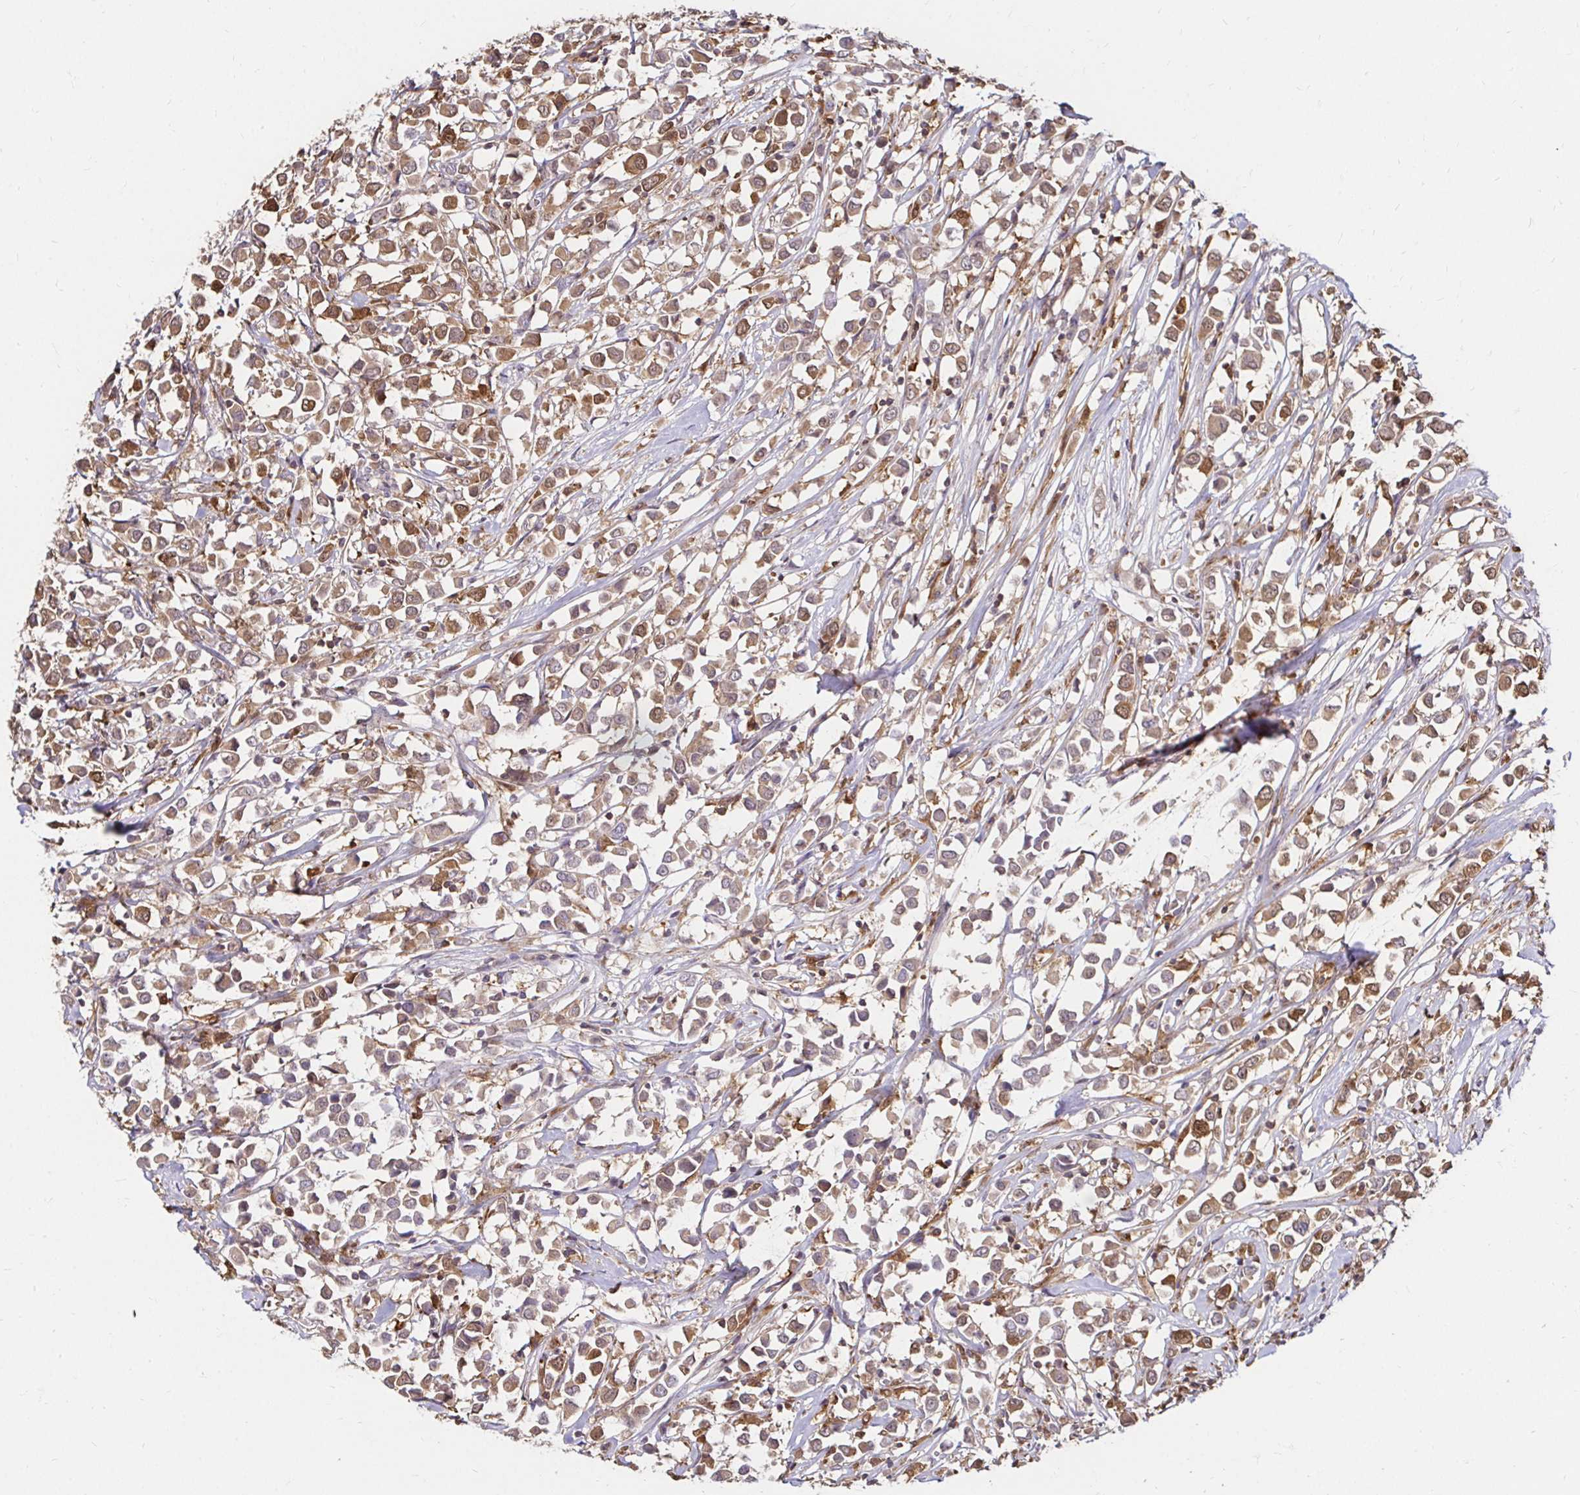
{"staining": {"intensity": "moderate", "quantity": ">75%", "location": "cytoplasmic/membranous"}, "tissue": "breast cancer", "cell_type": "Tumor cells", "image_type": "cancer", "snomed": [{"axis": "morphology", "description": "Duct carcinoma"}, {"axis": "topography", "description": "Breast"}], "caption": "Human breast cancer (intraductal carcinoma) stained for a protein (brown) reveals moderate cytoplasmic/membranous positive staining in approximately >75% of tumor cells.", "gene": "PYCARD", "patient": {"sex": "female", "age": 61}}